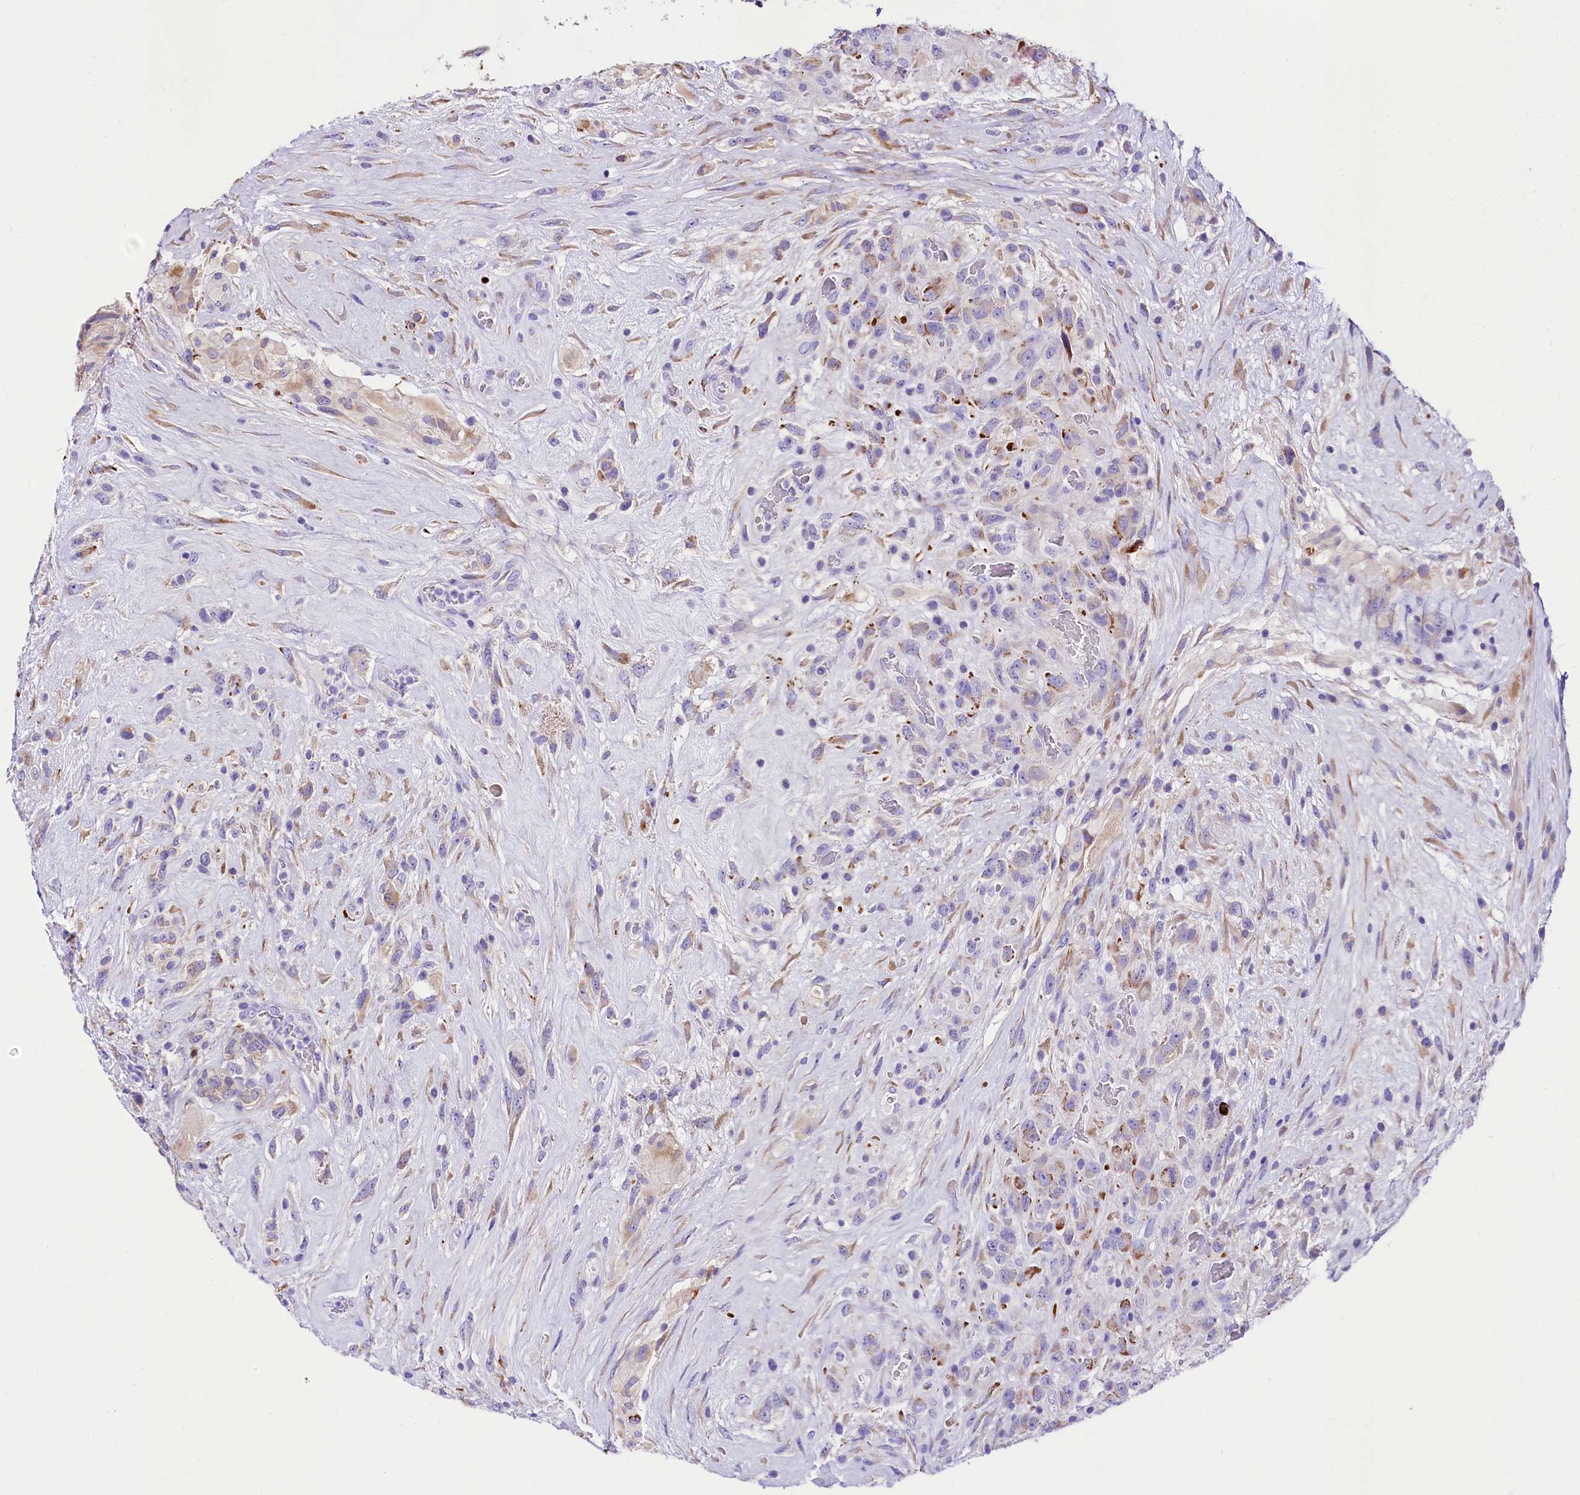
{"staining": {"intensity": "weak", "quantity": "<25%", "location": "cytoplasmic/membranous"}, "tissue": "glioma", "cell_type": "Tumor cells", "image_type": "cancer", "snomed": [{"axis": "morphology", "description": "Glioma, malignant, High grade"}, {"axis": "topography", "description": "Brain"}], "caption": "Immunohistochemistry of malignant high-grade glioma shows no expression in tumor cells.", "gene": "A2ML1", "patient": {"sex": "male", "age": 61}}